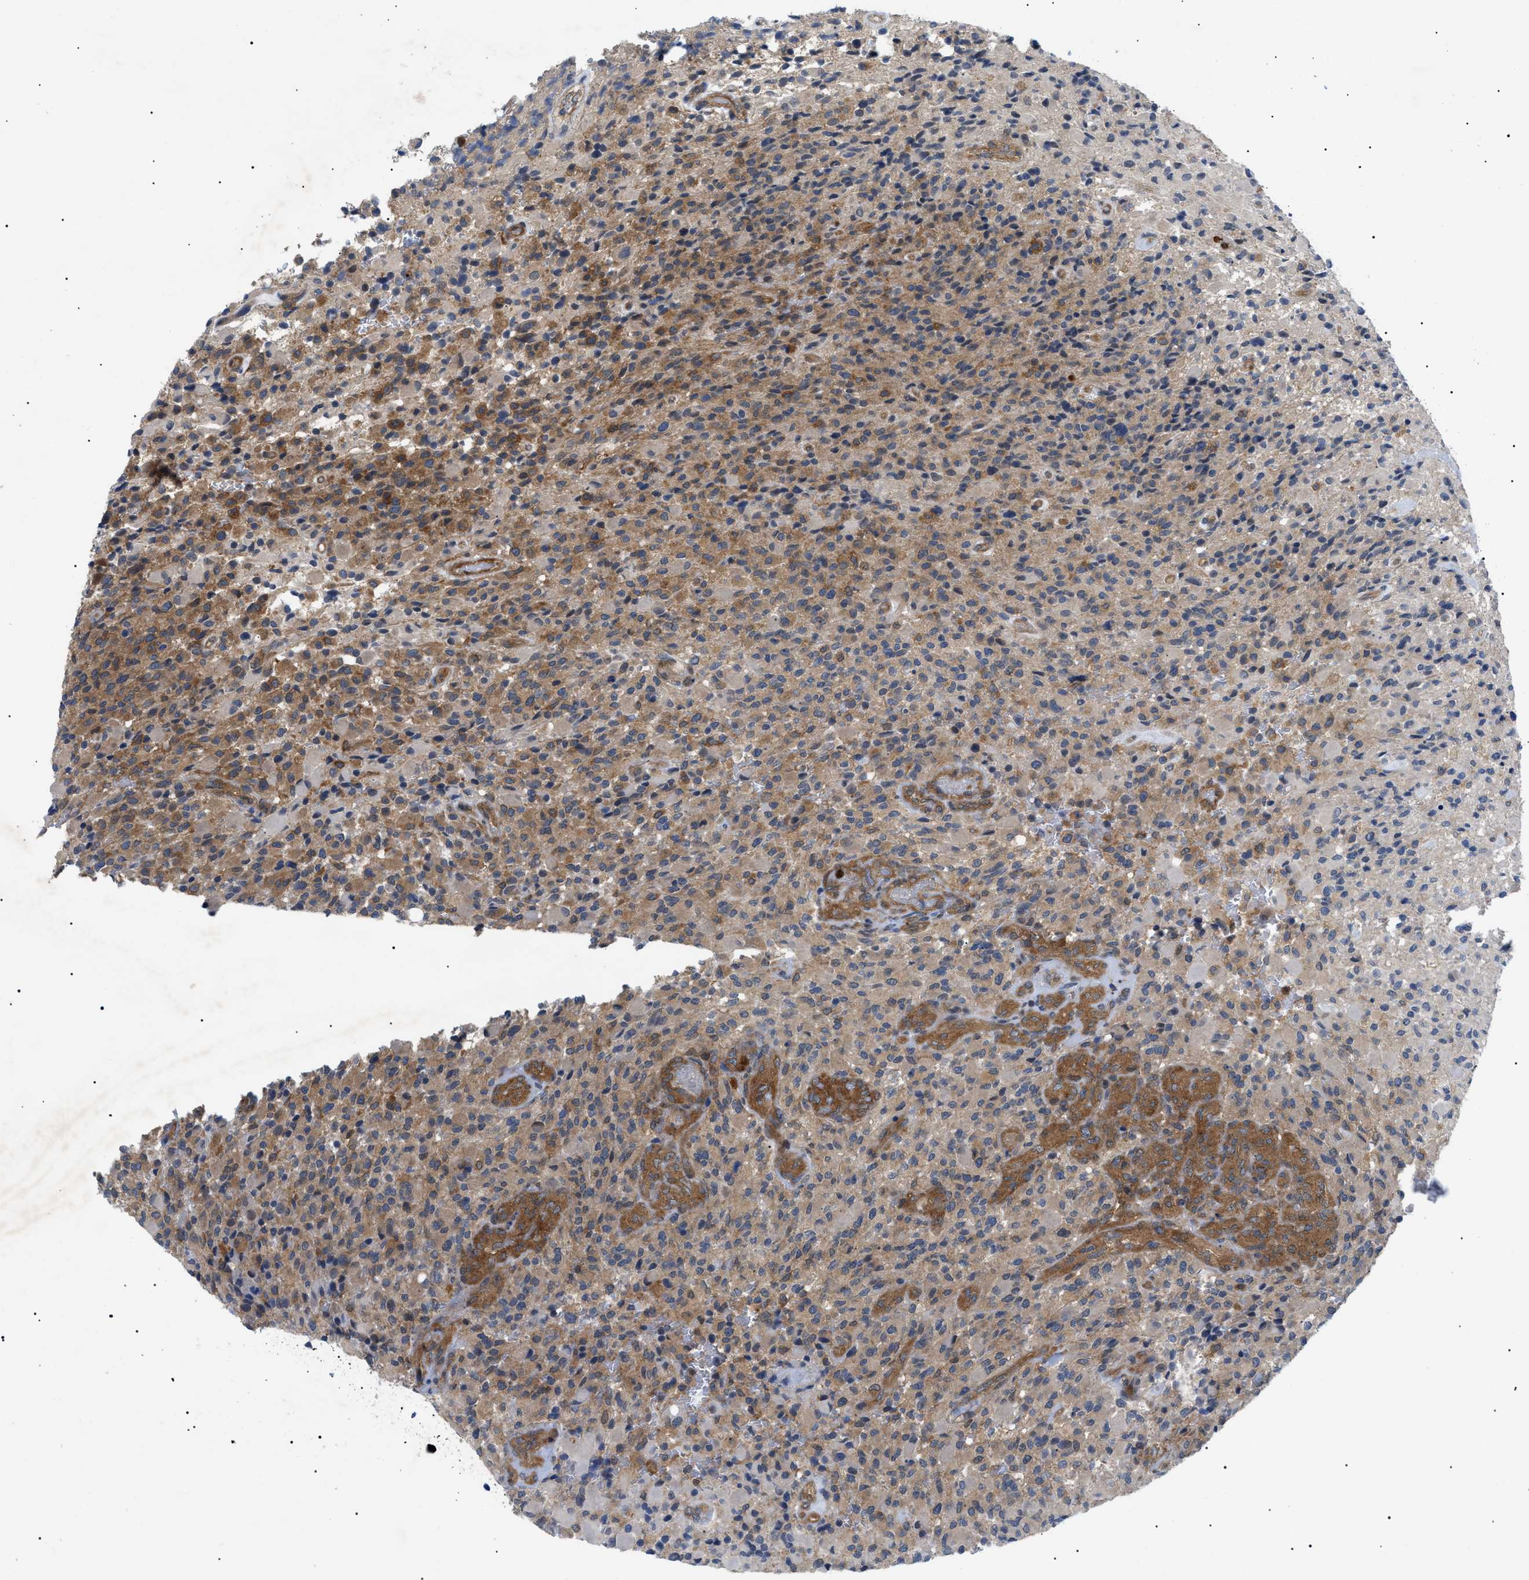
{"staining": {"intensity": "weak", "quantity": "<25%", "location": "cytoplasmic/membranous"}, "tissue": "glioma", "cell_type": "Tumor cells", "image_type": "cancer", "snomed": [{"axis": "morphology", "description": "Glioma, malignant, High grade"}, {"axis": "topography", "description": "Brain"}], "caption": "Glioma stained for a protein using IHC displays no expression tumor cells.", "gene": "RIPK1", "patient": {"sex": "male", "age": 71}}